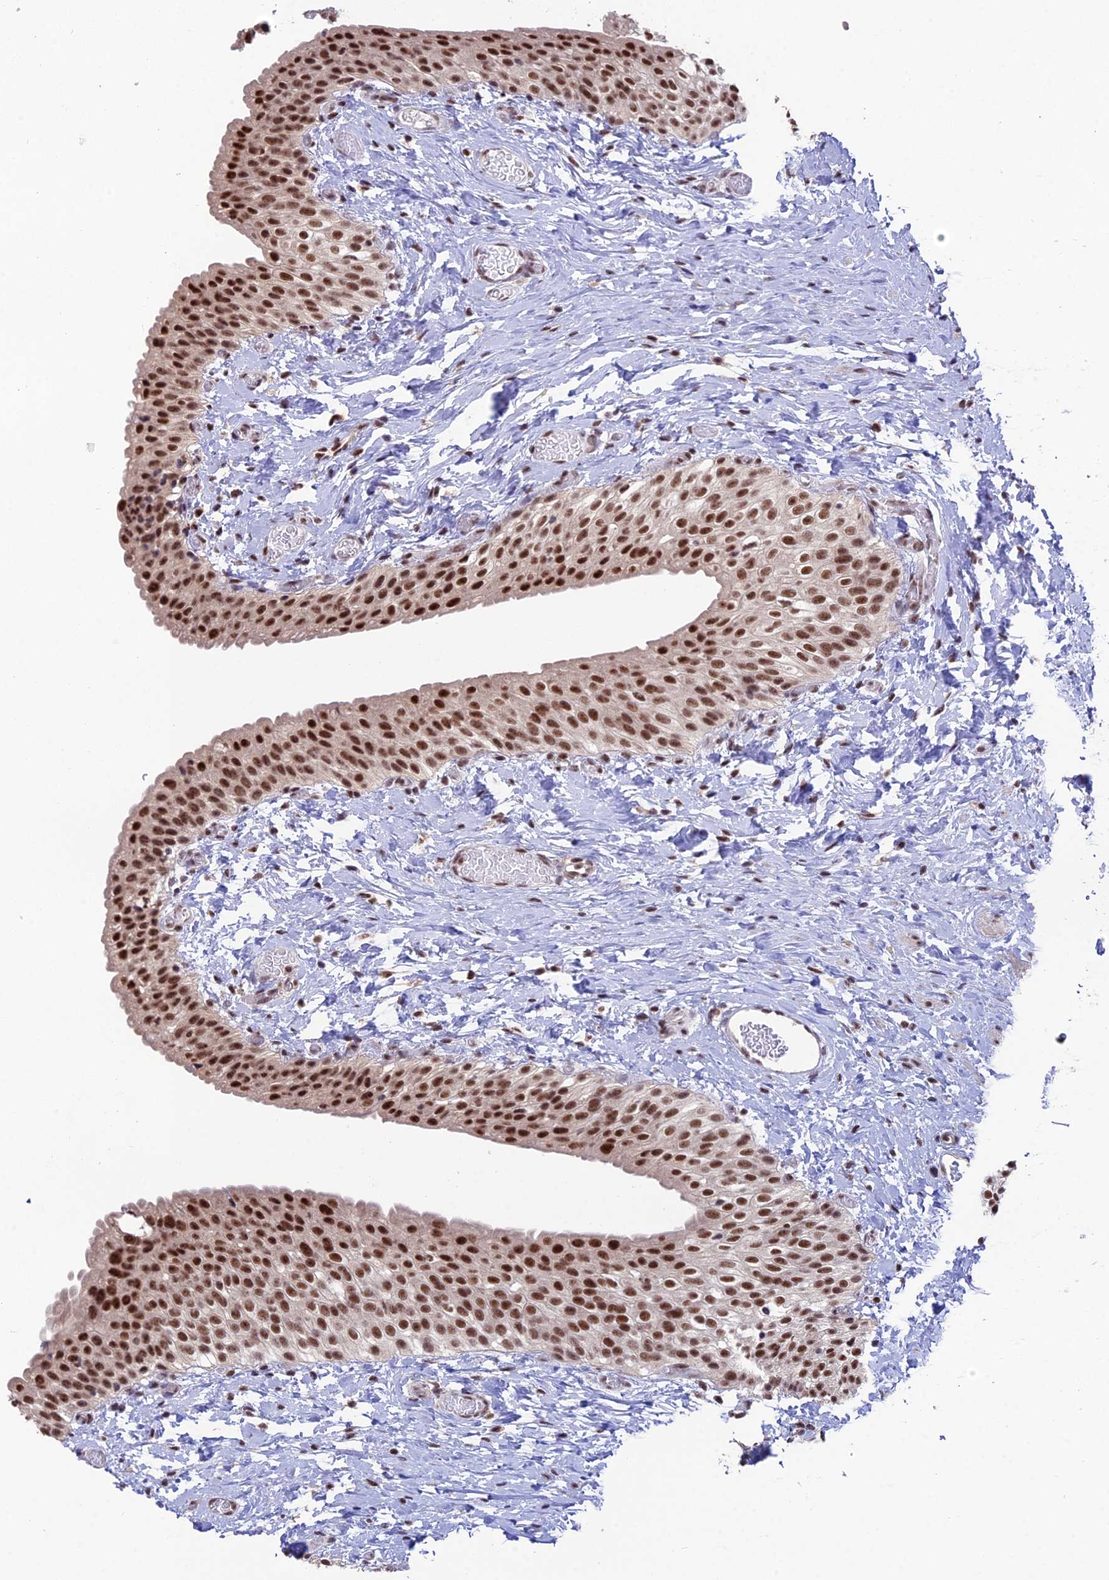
{"staining": {"intensity": "moderate", "quantity": ">75%", "location": "nuclear"}, "tissue": "urinary bladder", "cell_type": "Urothelial cells", "image_type": "normal", "snomed": [{"axis": "morphology", "description": "Normal tissue, NOS"}, {"axis": "topography", "description": "Urinary bladder"}], "caption": "The image displays a brown stain indicating the presence of a protein in the nuclear of urothelial cells in urinary bladder.", "gene": "THOC7", "patient": {"sex": "male", "age": 1}}